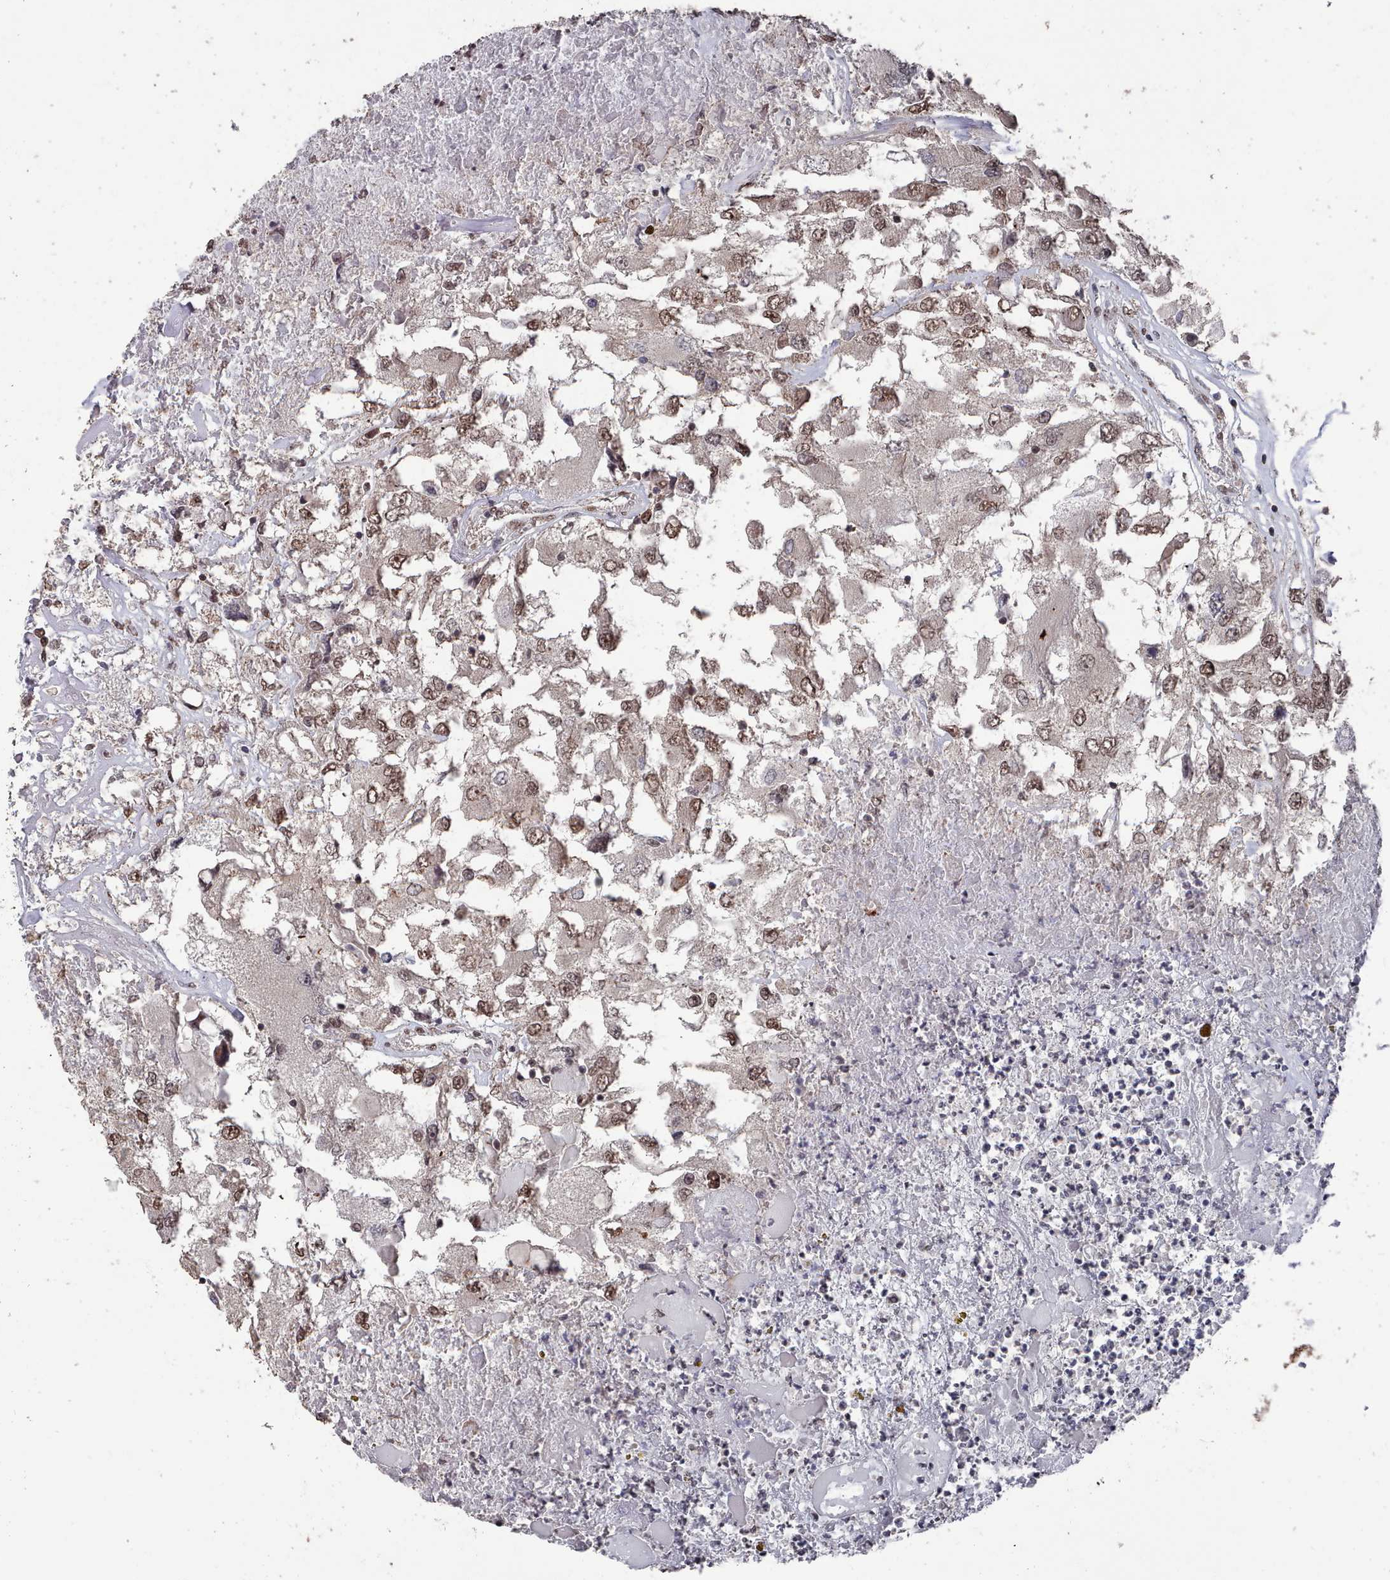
{"staining": {"intensity": "moderate", "quantity": ">75%", "location": "nuclear"}, "tissue": "renal cancer", "cell_type": "Tumor cells", "image_type": "cancer", "snomed": [{"axis": "morphology", "description": "Adenocarcinoma, NOS"}, {"axis": "topography", "description": "Kidney"}], "caption": "IHC (DAB) staining of renal cancer (adenocarcinoma) shows moderate nuclear protein expression in approximately >75% of tumor cells. (DAB (3,3'-diaminobenzidine) IHC with brightfield microscopy, high magnification).", "gene": "PNRC2", "patient": {"sex": "female", "age": 52}}